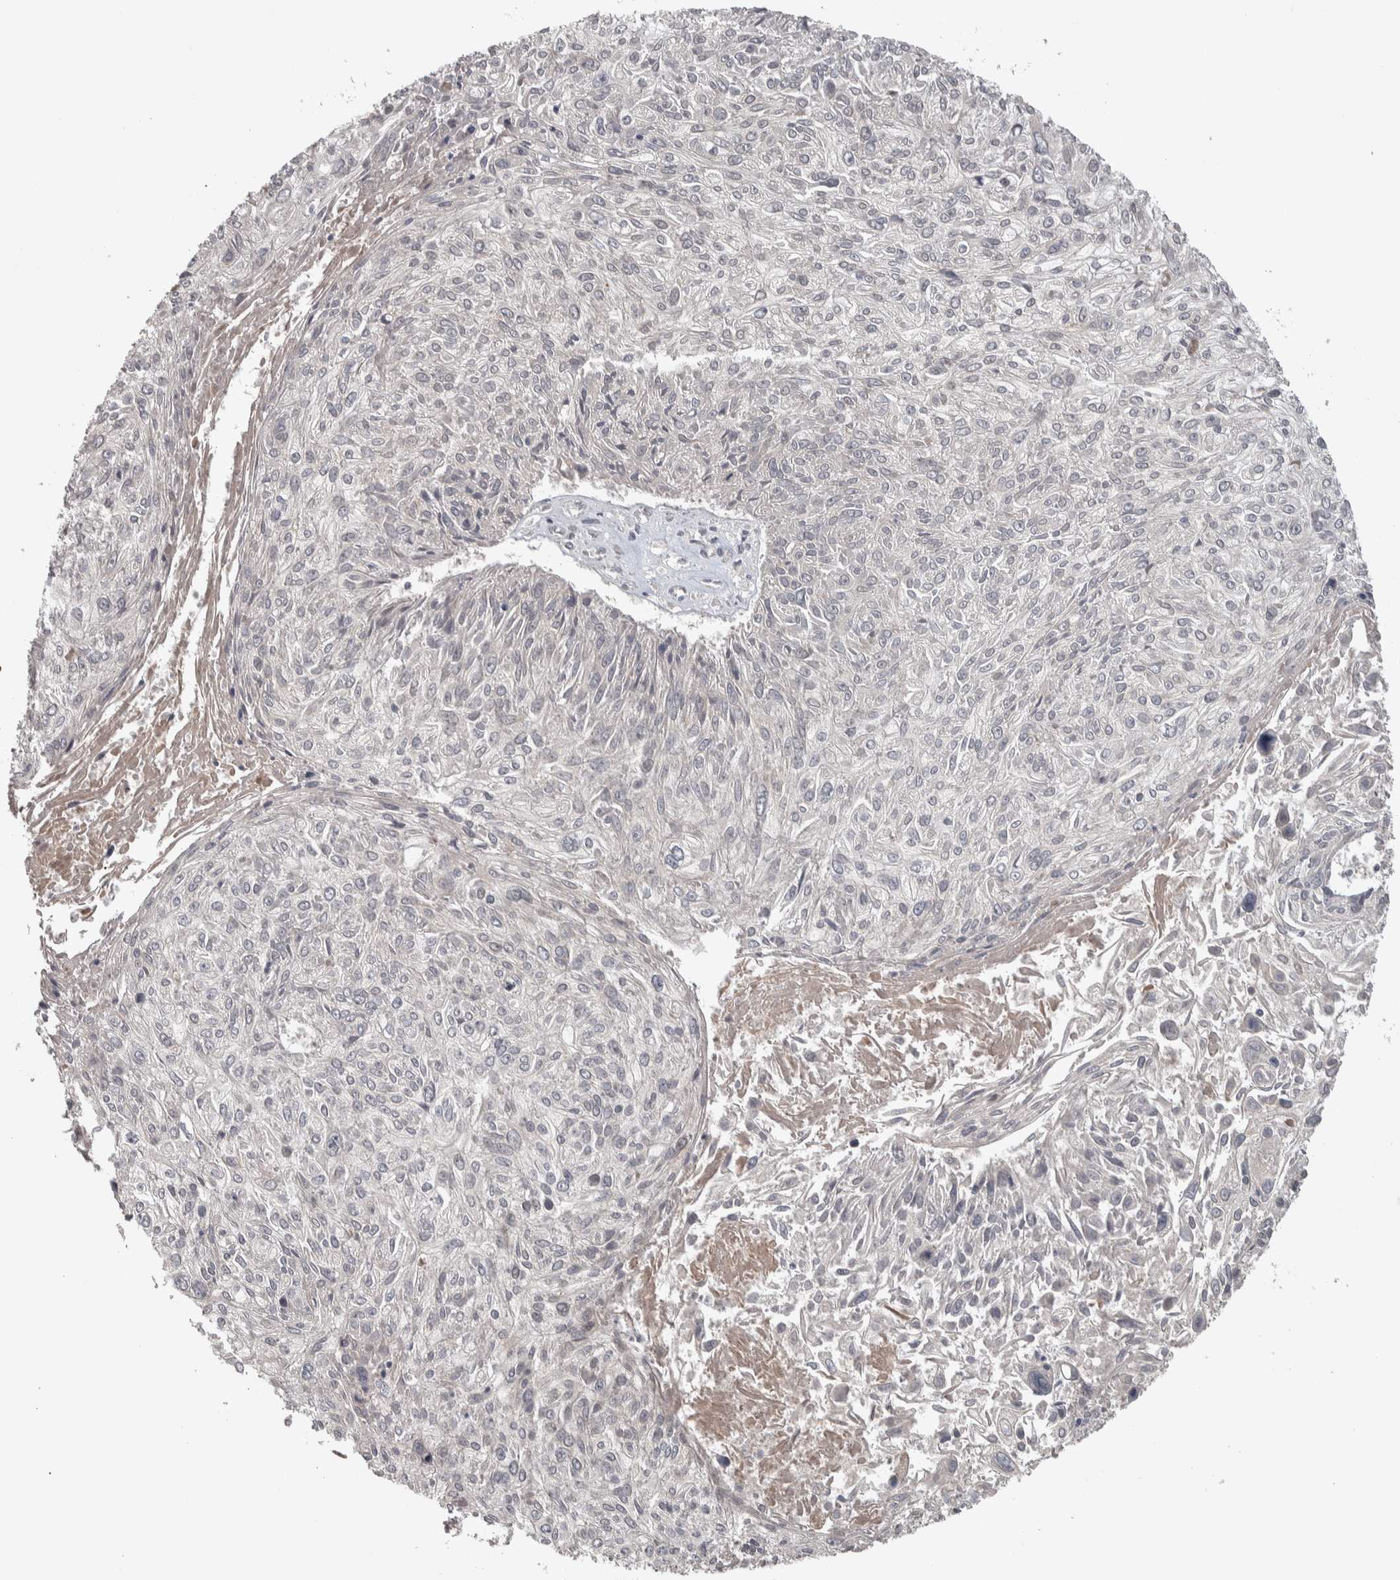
{"staining": {"intensity": "negative", "quantity": "none", "location": "none"}, "tissue": "cervical cancer", "cell_type": "Tumor cells", "image_type": "cancer", "snomed": [{"axis": "morphology", "description": "Squamous cell carcinoma, NOS"}, {"axis": "topography", "description": "Cervix"}], "caption": "Immunohistochemistry micrograph of neoplastic tissue: human squamous cell carcinoma (cervical) stained with DAB (3,3'-diaminobenzidine) shows no significant protein expression in tumor cells.", "gene": "SRP68", "patient": {"sex": "female", "age": 51}}